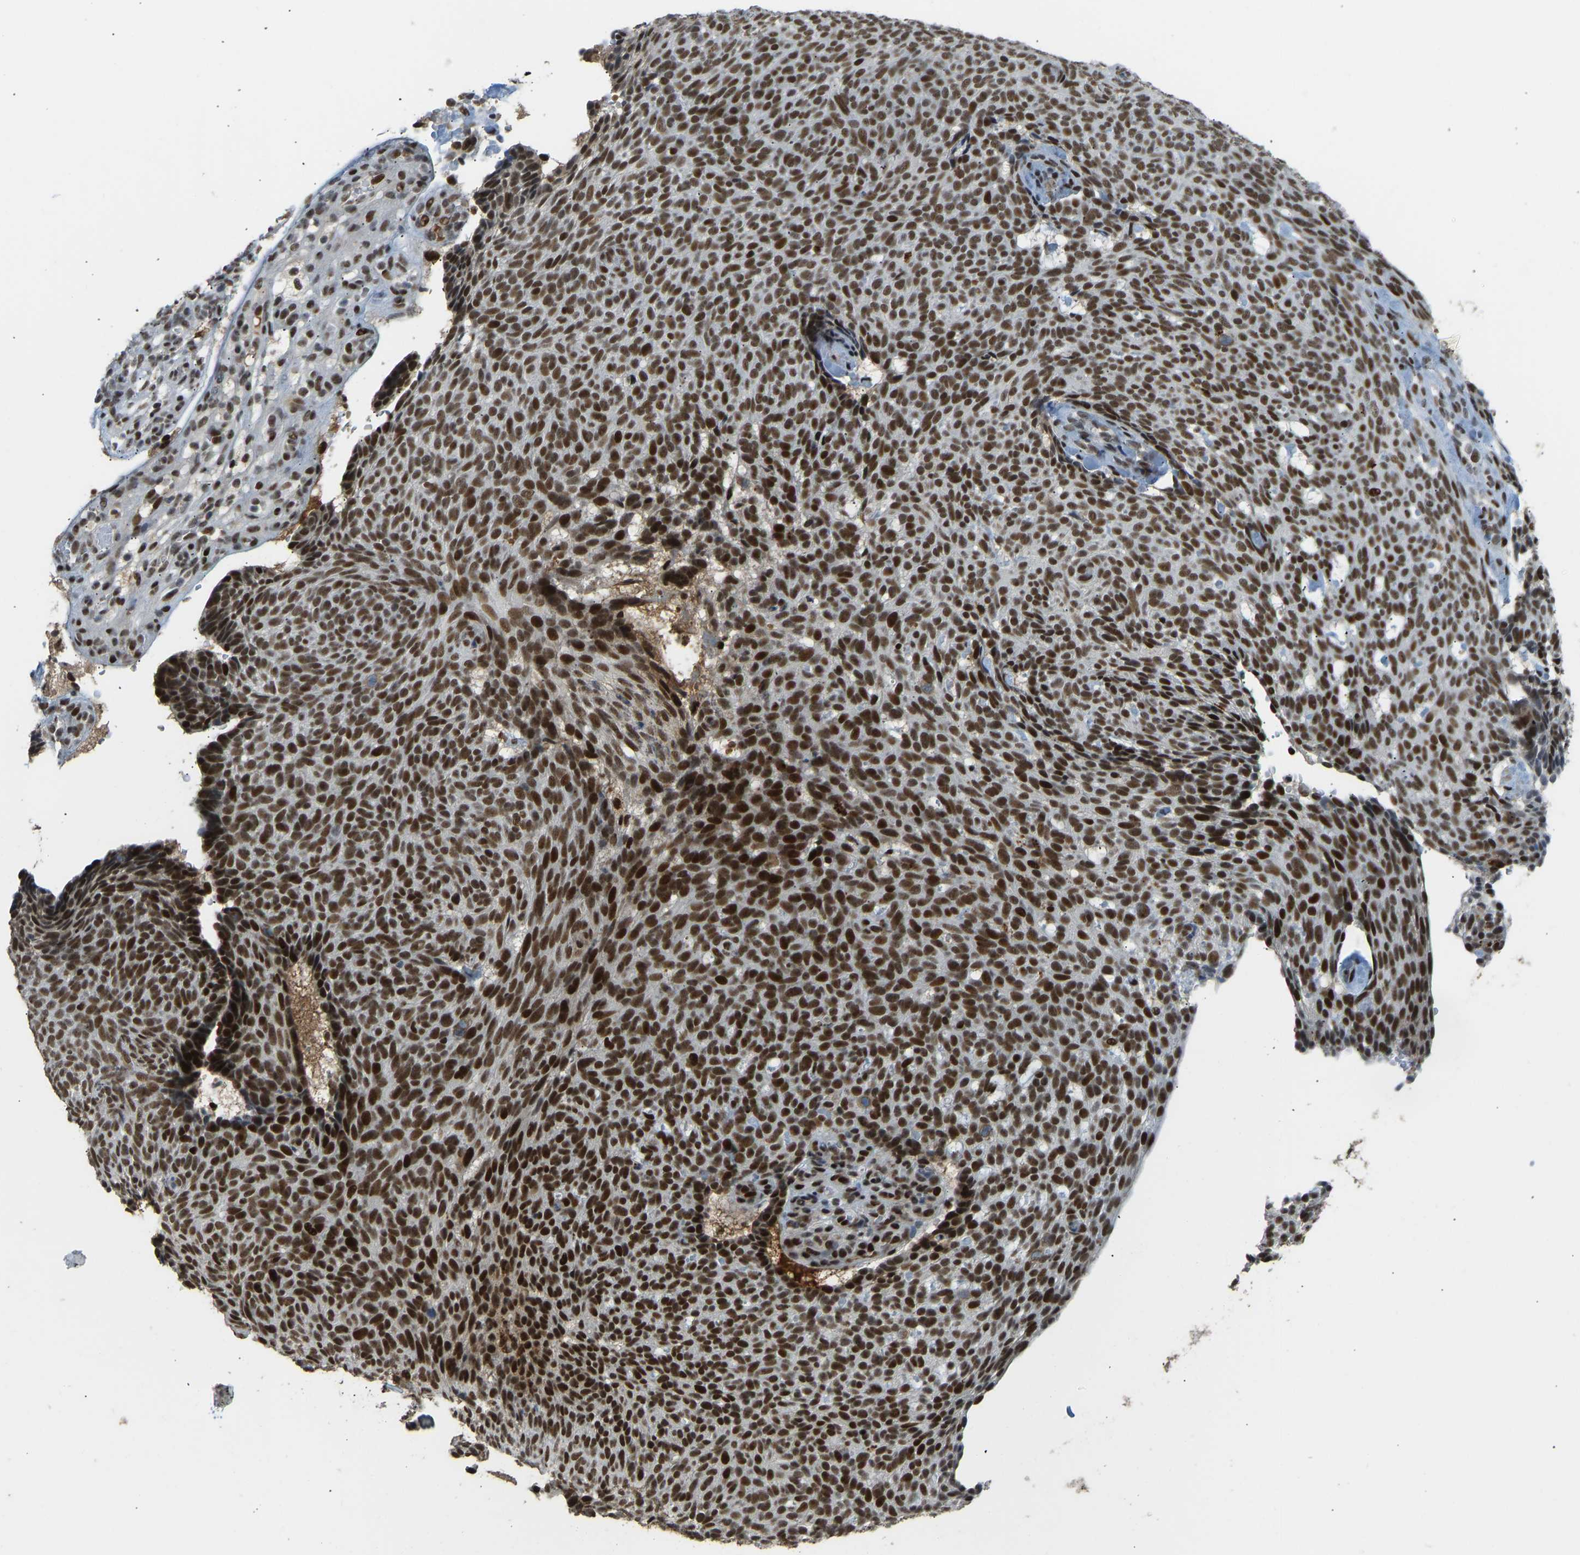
{"staining": {"intensity": "strong", "quantity": ">75%", "location": "nuclear"}, "tissue": "skin cancer", "cell_type": "Tumor cells", "image_type": "cancer", "snomed": [{"axis": "morphology", "description": "Basal cell carcinoma"}, {"axis": "topography", "description": "Skin"}], "caption": "Human skin cancer (basal cell carcinoma) stained for a protein (brown) demonstrates strong nuclear positive positivity in about >75% of tumor cells.", "gene": "FOXK1", "patient": {"sex": "male", "age": 61}}